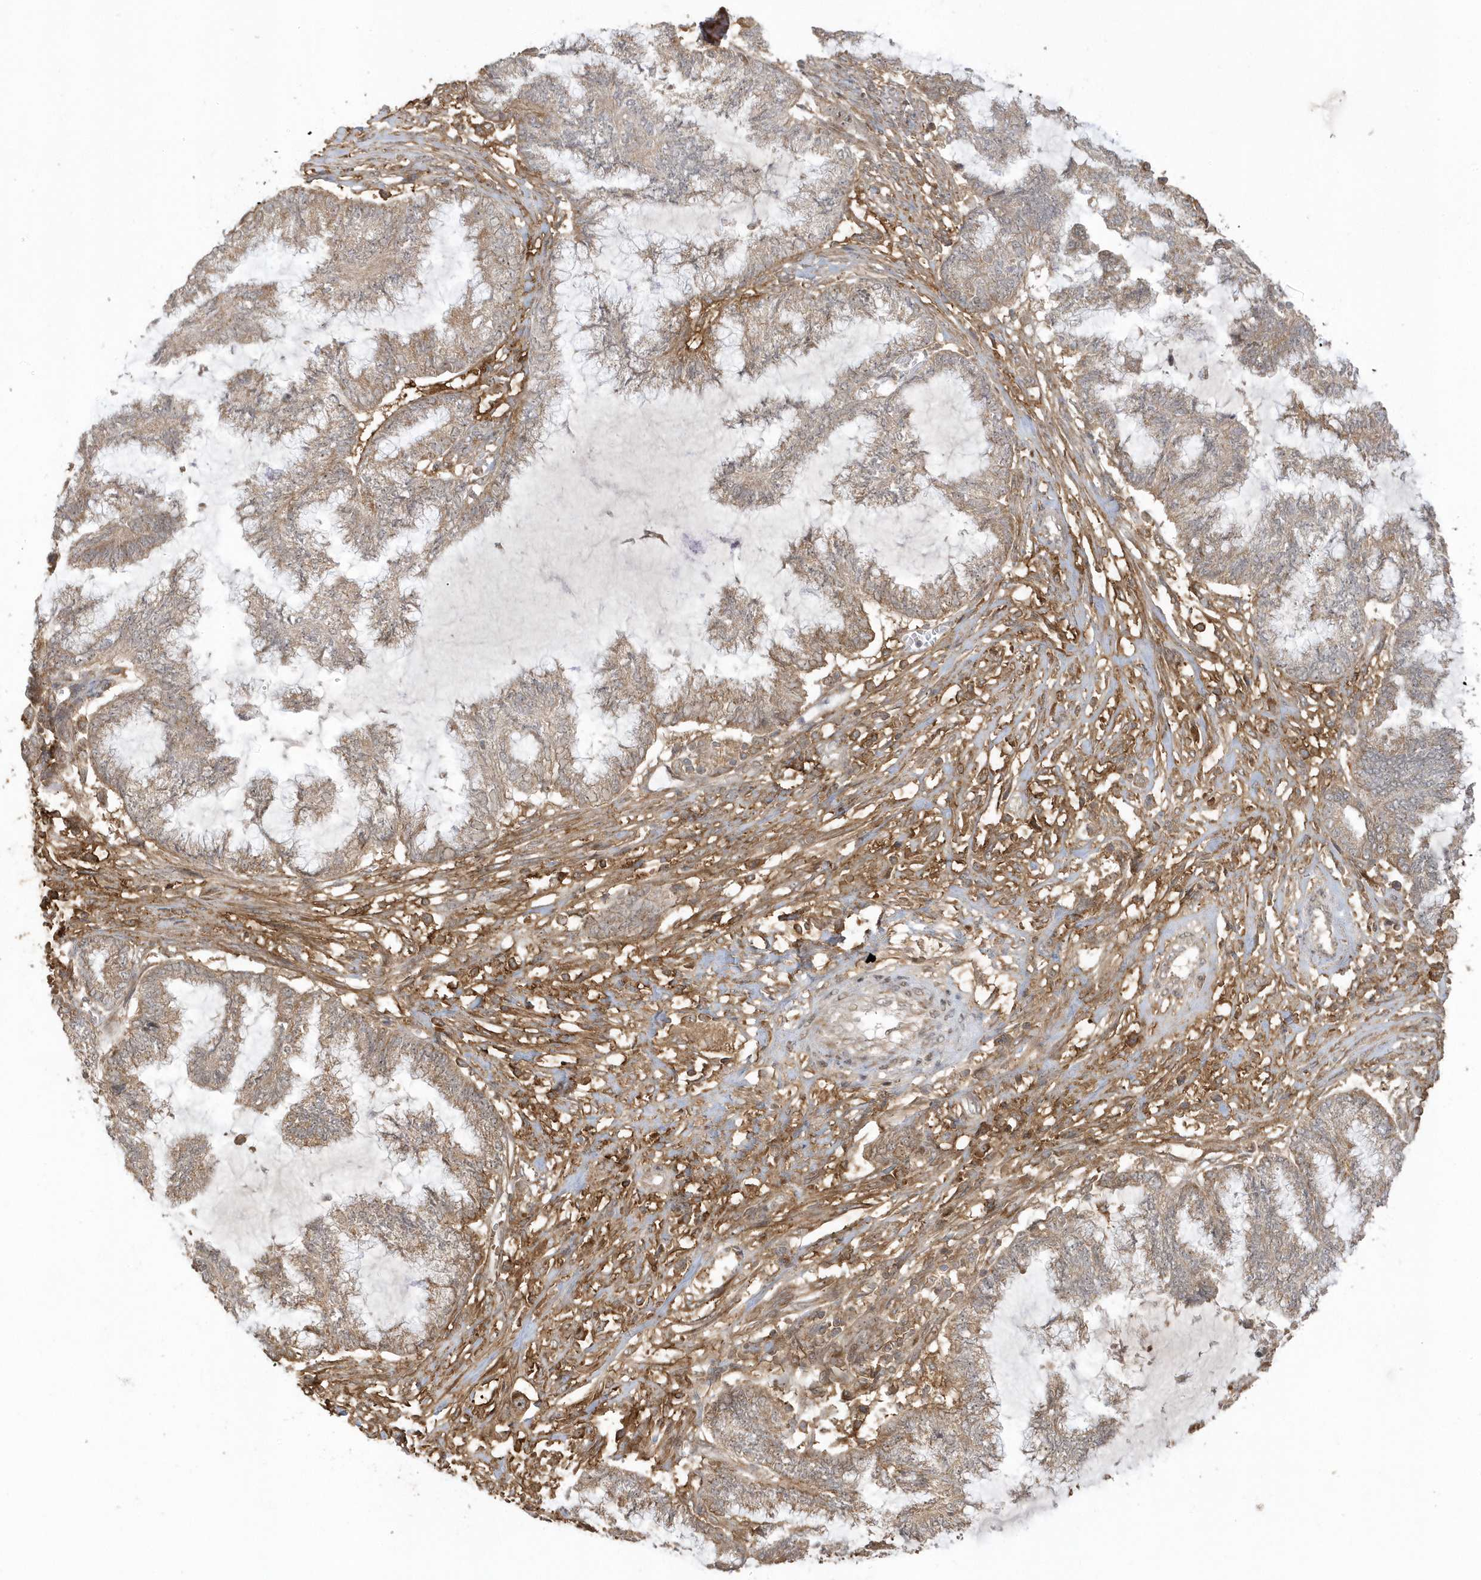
{"staining": {"intensity": "moderate", "quantity": ">75%", "location": "cytoplasmic/membranous"}, "tissue": "endometrial cancer", "cell_type": "Tumor cells", "image_type": "cancer", "snomed": [{"axis": "morphology", "description": "Adenocarcinoma, NOS"}, {"axis": "topography", "description": "Endometrium"}], "caption": "Adenocarcinoma (endometrial) tissue displays moderate cytoplasmic/membranous expression in approximately >75% of tumor cells", "gene": "ECM2", "patient": {"sex": "female", "age": 86}}